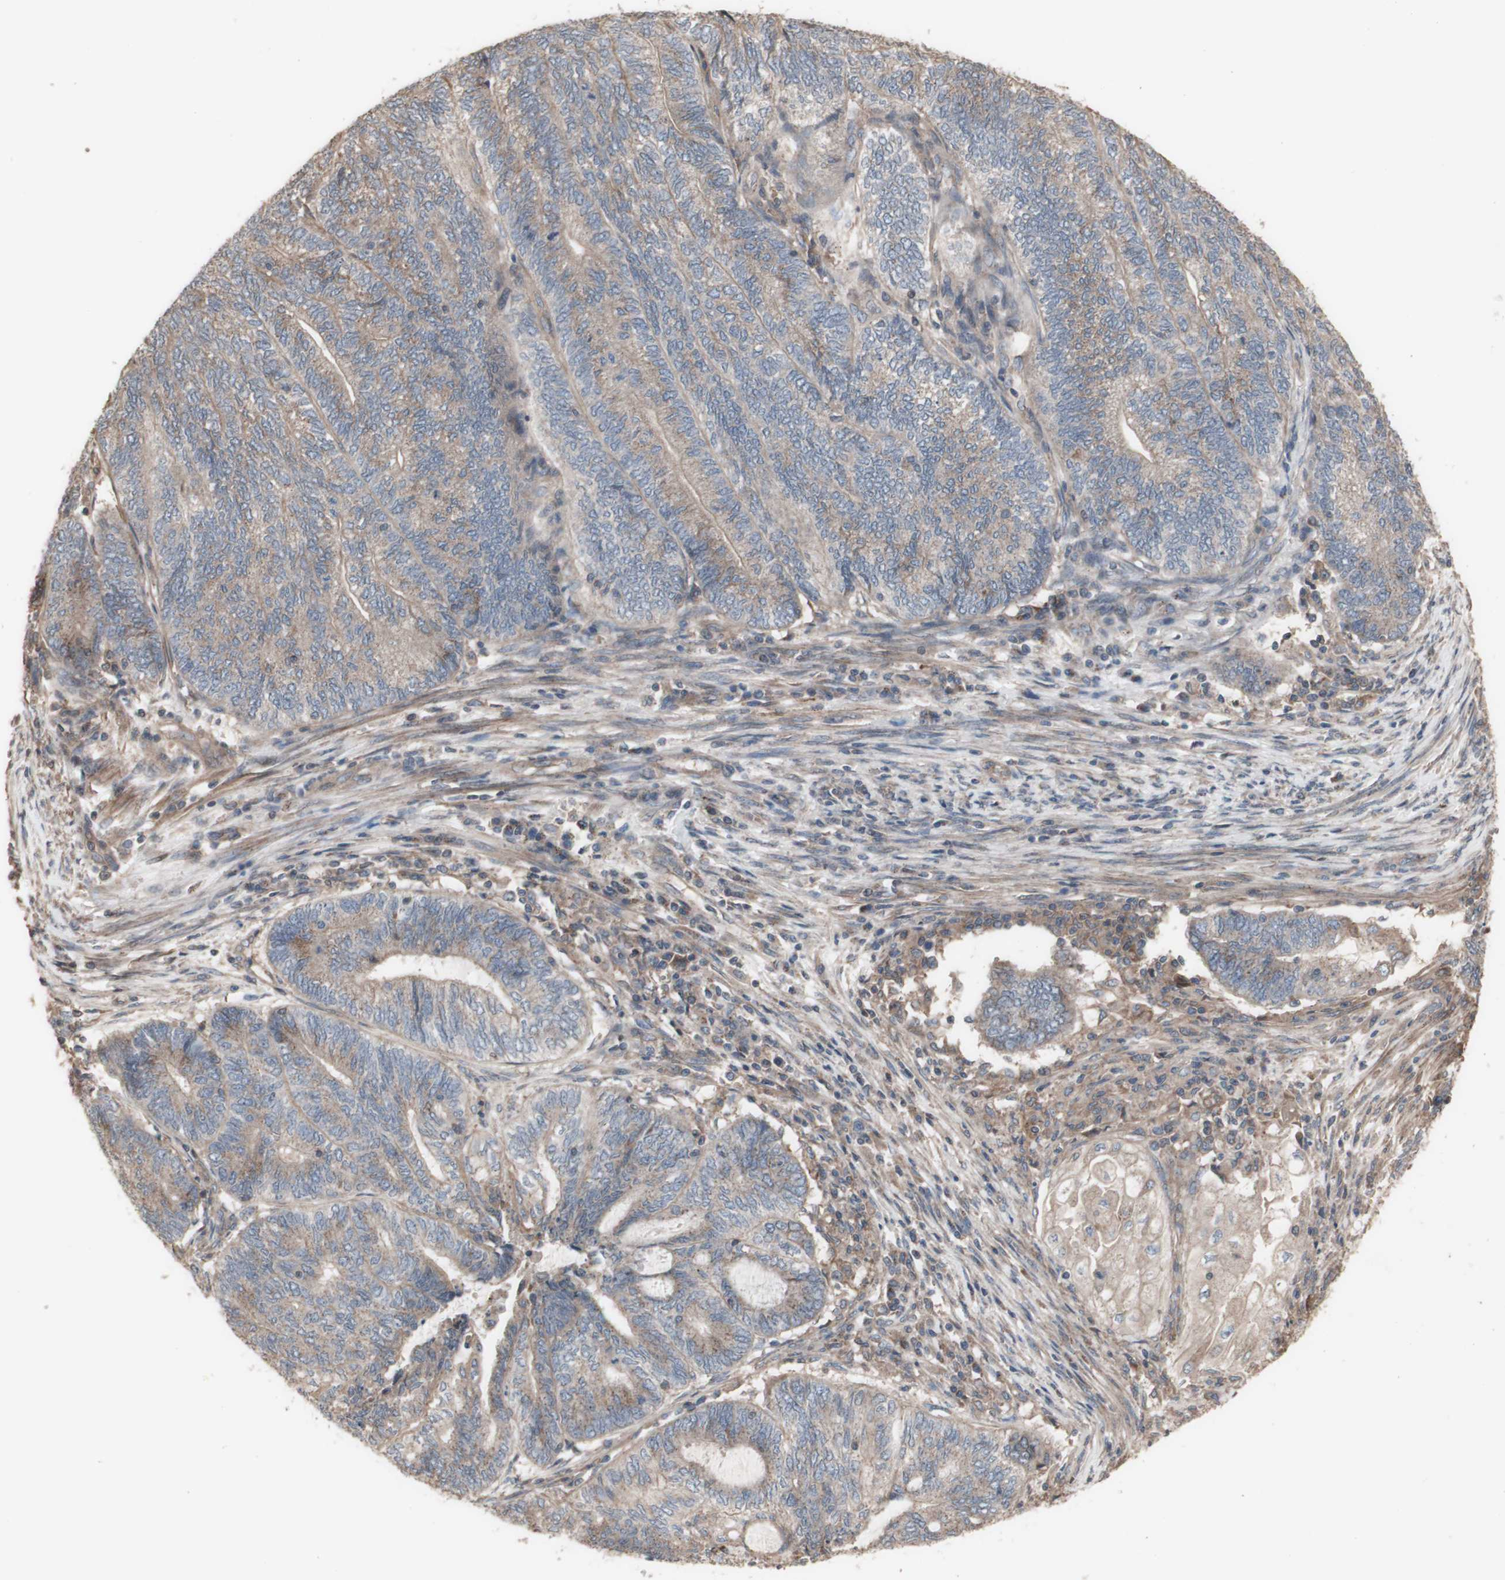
{"staining": {"intensity": "weak", "quantity": ">75%", "location": "cytoplasmic/membranous"}, "tissue": "endometrial cancer", "cell_type": "Tumor cells", "image_type": "cancer", "snomed": [{"axis": "morphology", "description": "Adenocarcinoma, NOS"}, {"axis": "topography", "description": "Uterus"}, {"axis": "topography", "description": "Endometrium"}], "caption": "Endometrial adenocarcinoma tissue exhibits weak cytoplasmic/membranous staining in approximately >75% of tumor cells, visualized by immunohistochemistry.", "gene": "COPB1", "patient": {"sex": "female", "age": 70}}